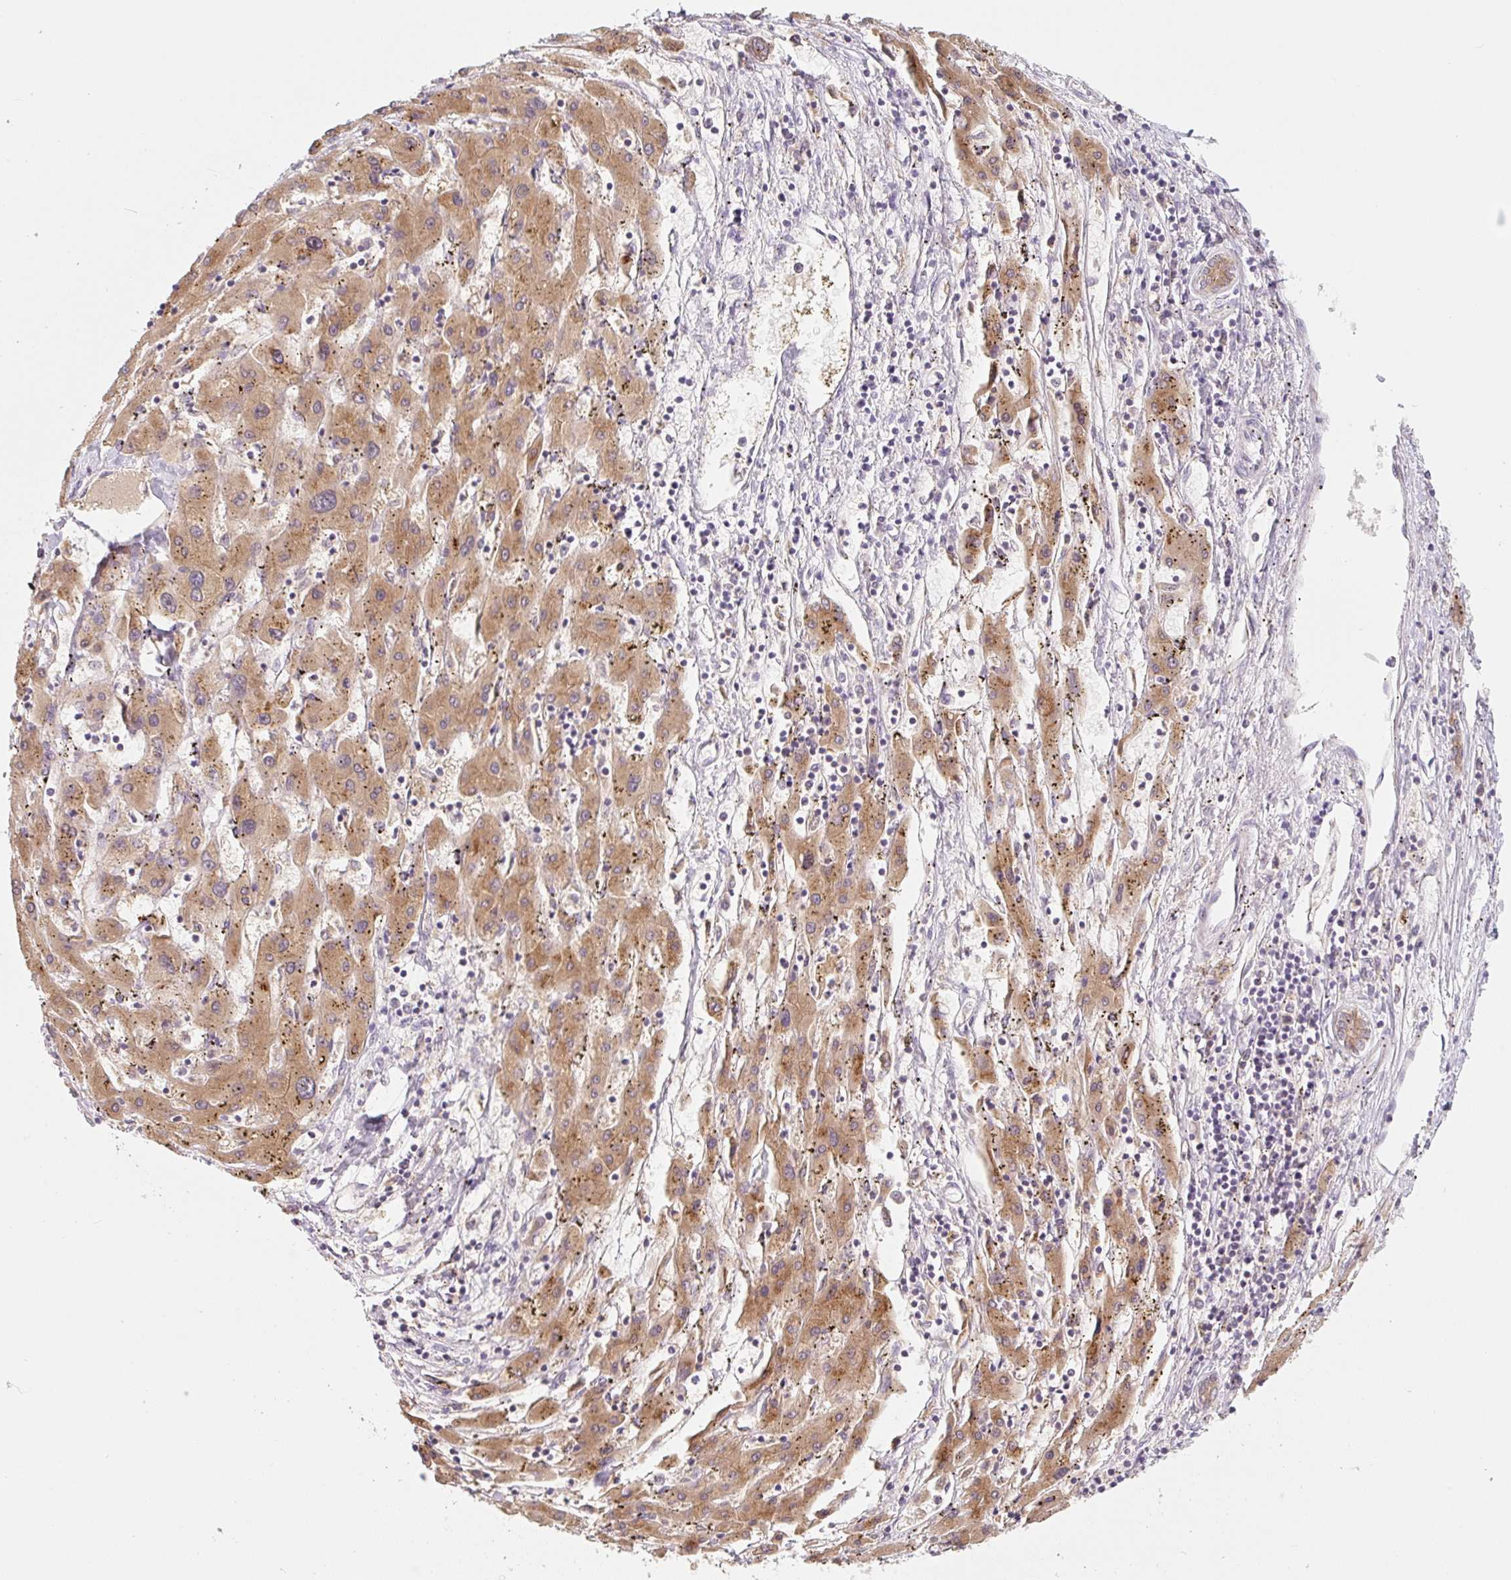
{"staining": {"intensity": "moderate", "quantity": ">75%", "location": "cytoplasmic/membranous"}, "tissue": "liver cancer", "cell_type": "Tumor cells", "image_type": "cancer", "snomed": [{"axis": "morphology", "description": "Carcinoma, Hepatocellular, NOS"}, {"axis": "topography", "description": "Liver"}], "caption": "Moderate cytoplasmic/membranous protein expression is present in about >75% of tumor cells in hepatocellular carcinoma (liver).", "gene": "MIA2", "patient": {"sex": "male", "age": 72}}